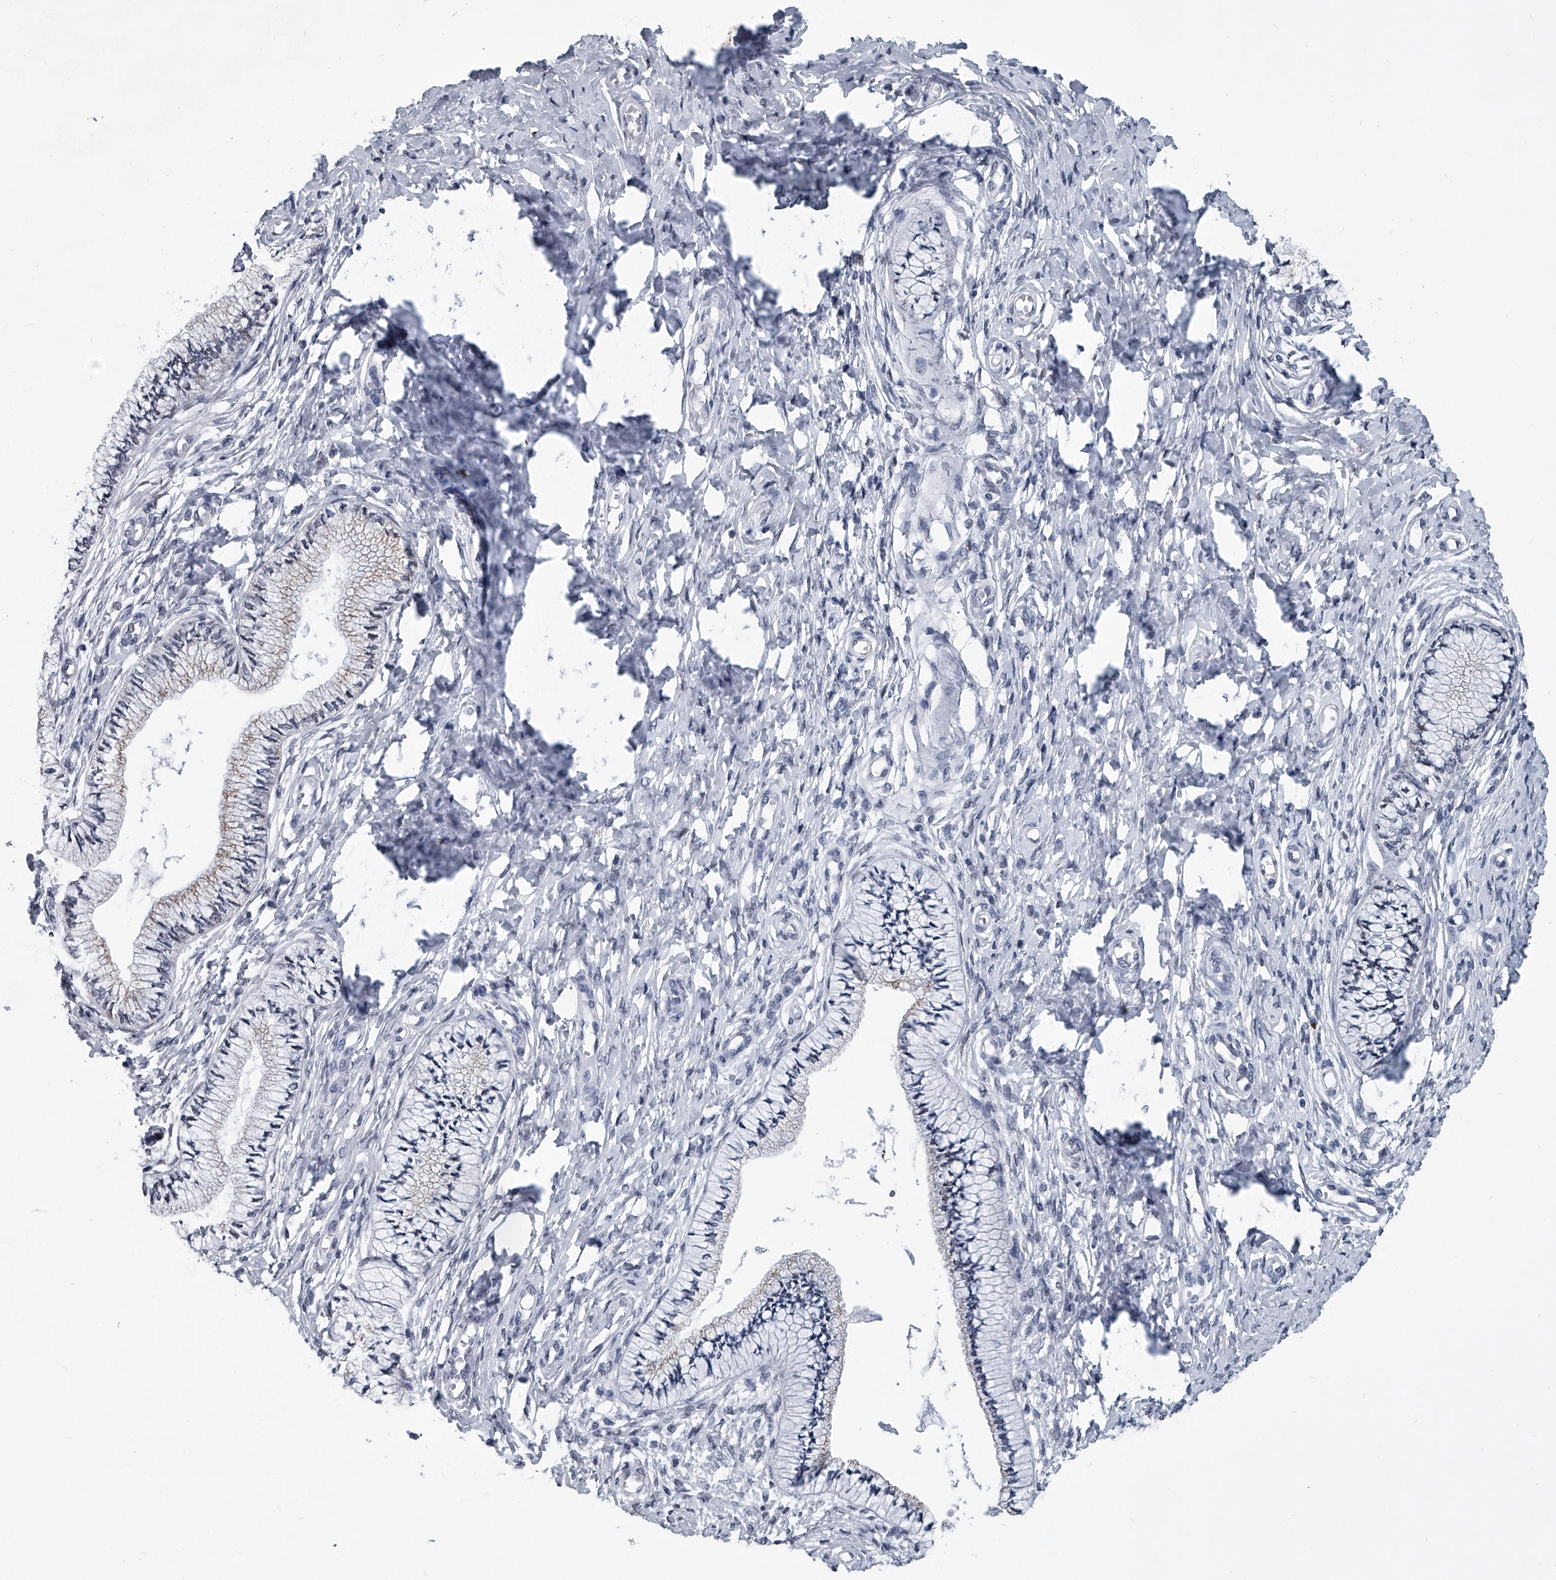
{"staining": {"intensity": "moderate", "quantity": "<25%", "location": "cytoplasmic/membranous"}, "tissue": "cervix", "cell_type": "Glandular cells", "image_type": "normal", "snomed": [{"axis": "morphology", "description": "Normal tissue, NOS"}, {"axis": "topography", "description": "Cervix"}], "caption": "Protein staining exhibits moderate cytoplasmic/membranous staining in about <25% of glandular cells in benign cervix. Using DAB (3,3'-diaminobenzidine) (brown) and hematoxylin (blue) stains, captured at high magnification using brightfield microscopy.", "gene": "PPP2R5D", "patient": {"sex": "female", "age": 36}}